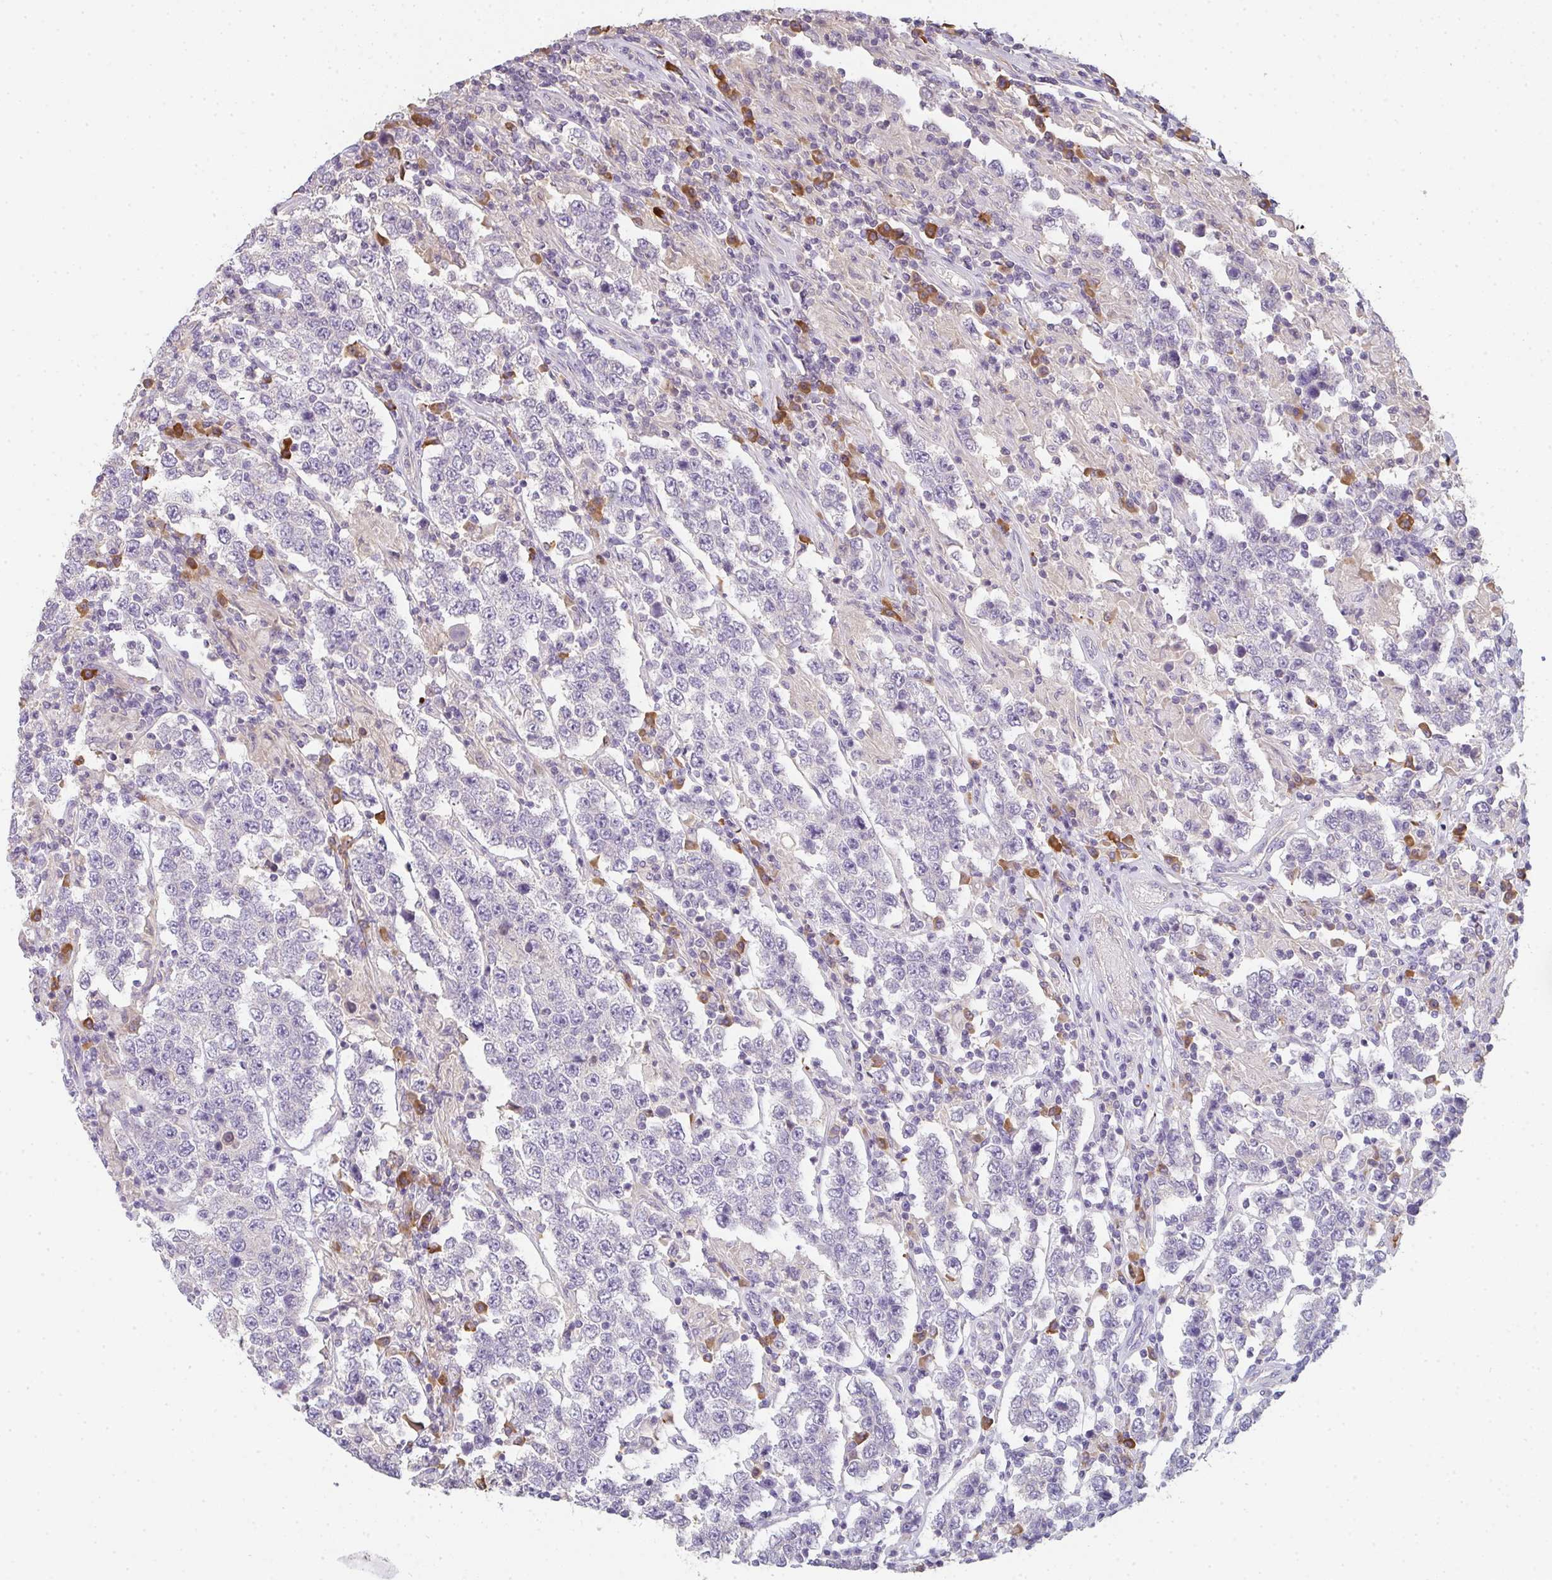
{"staining": {"intensity": "negative", "quantity": "none", "location": "none"}, "tissue": "testis cancer", "cell_type": "Tumor cells", "image_type": "cancer", "snomed": [{"axis": "morphology", "description": "Normal tissue, NOS"}, {"axis": "morphology", "description": "Urothelial carcinoma, High grade"}, {"axis": "morphology", "description": "Seminoma, NOS"}, {"axis": "morphology", "description": "Carcinoma, Embryonal, NOS"}, {"axis": "topography", "description": "Urinary bladder"}, {"axis": "topography", "description": "Testis"}], "caption": "Immunohistochemical staining of human testis seminoma shows no significant staining in tumor cells. (DAB IHC visualized using brightfield microscopy, high magnification).", "gene": "ZNF215", "patient": {"sex": "male", "age": 41}}